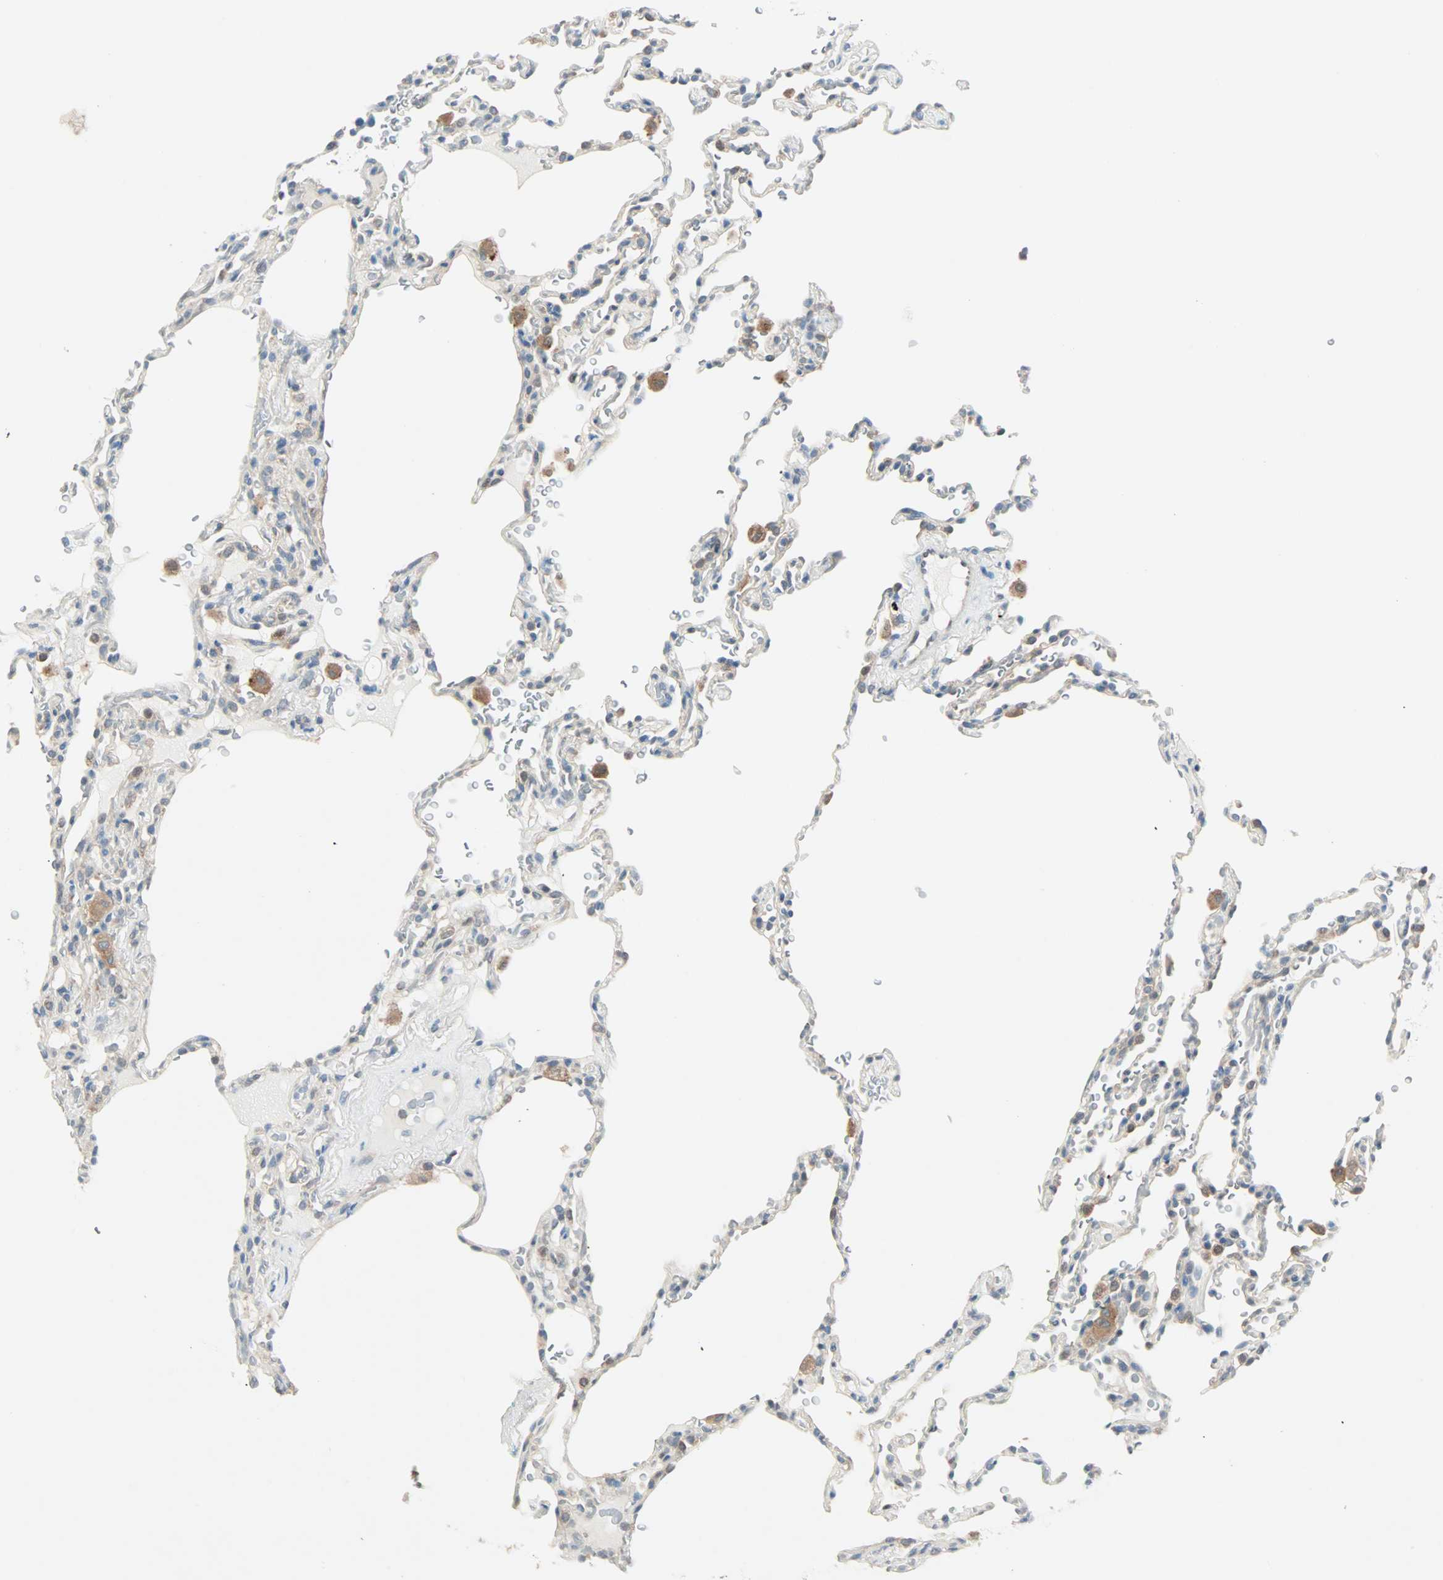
{"staining": {"intensity": "negative", "quantity": "none", "location": "none"}, "tissue": "lung", "cell_type": "Alveolar cells", "image_type": "normal", "snomed": [{"axis": "morphology", "description": "Normal tissue, NOS"}, {"axis": "topography", "description": "Lung"}], "caption": "IHC histopathology image of unremarkable lung: lung stained with DAB (3,3'-diaminobenzidine) demonstrates no significant protein staining in alveolar cells.", "gene": "SMIM8", "patient": {"sex": "male", "age": 59}}